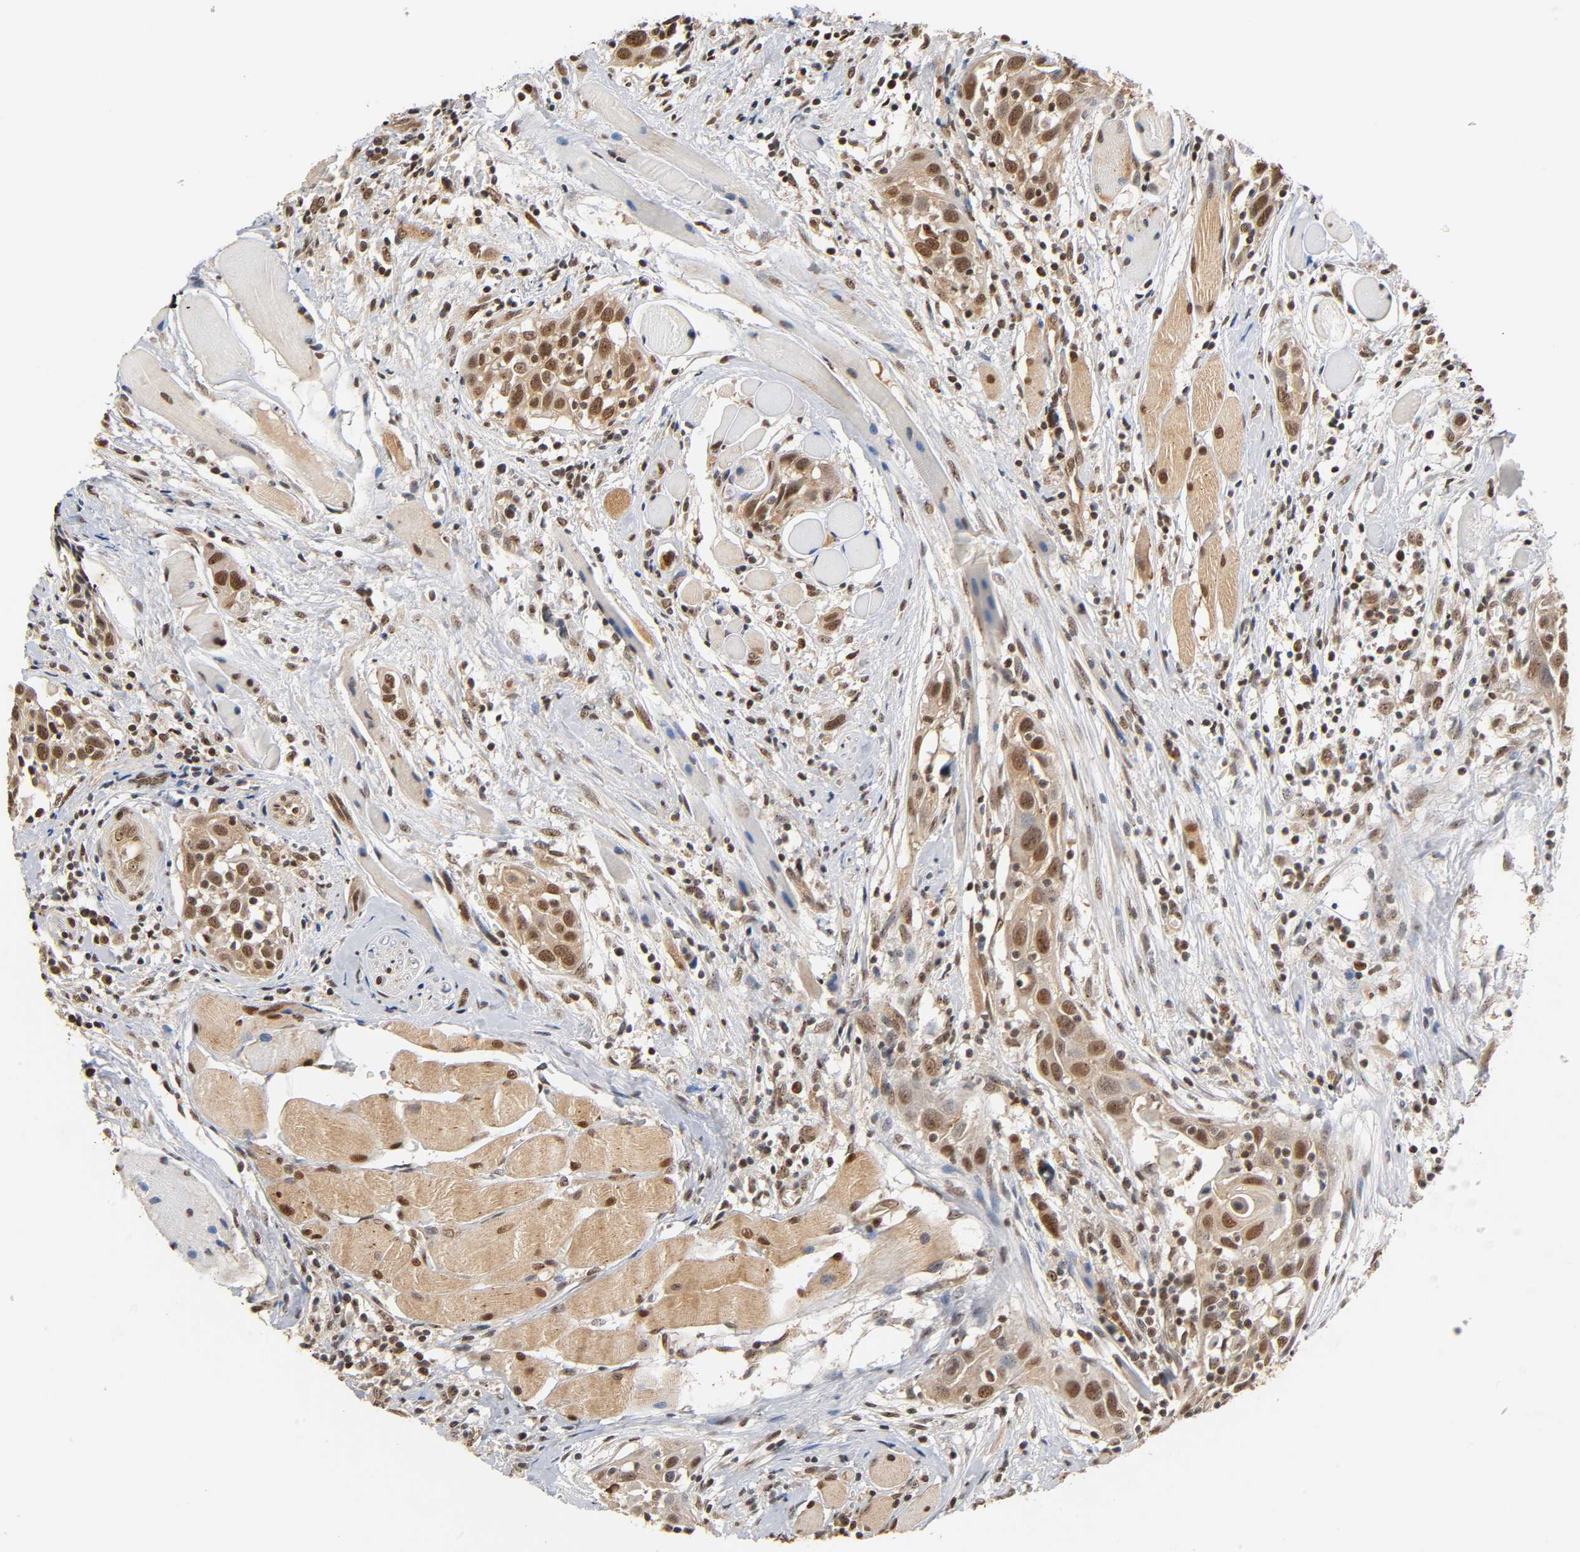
{"staining": {"intensity": "moderate", "quantity": ">75%", "location": "nuclear"}, "tissue": "head and neck cancer", "cell_type": "Tumor cells", "image_type": "cancer", "snomed": [{"axis": "morphology", "description": "Squamous cell carcinoma, NOS"}, {"axis": "topography", "description": "Oral tissue"}, {"axis": "topography", "description": "Head-Neck"}], "caption": "Protein analysis of head and neck squamous cell carcinoma tissue displays moderate nuclear positivity in about >75% of tumor cells.", "gene": "UBC", "patient": {"sex": "female", "age": 50}}